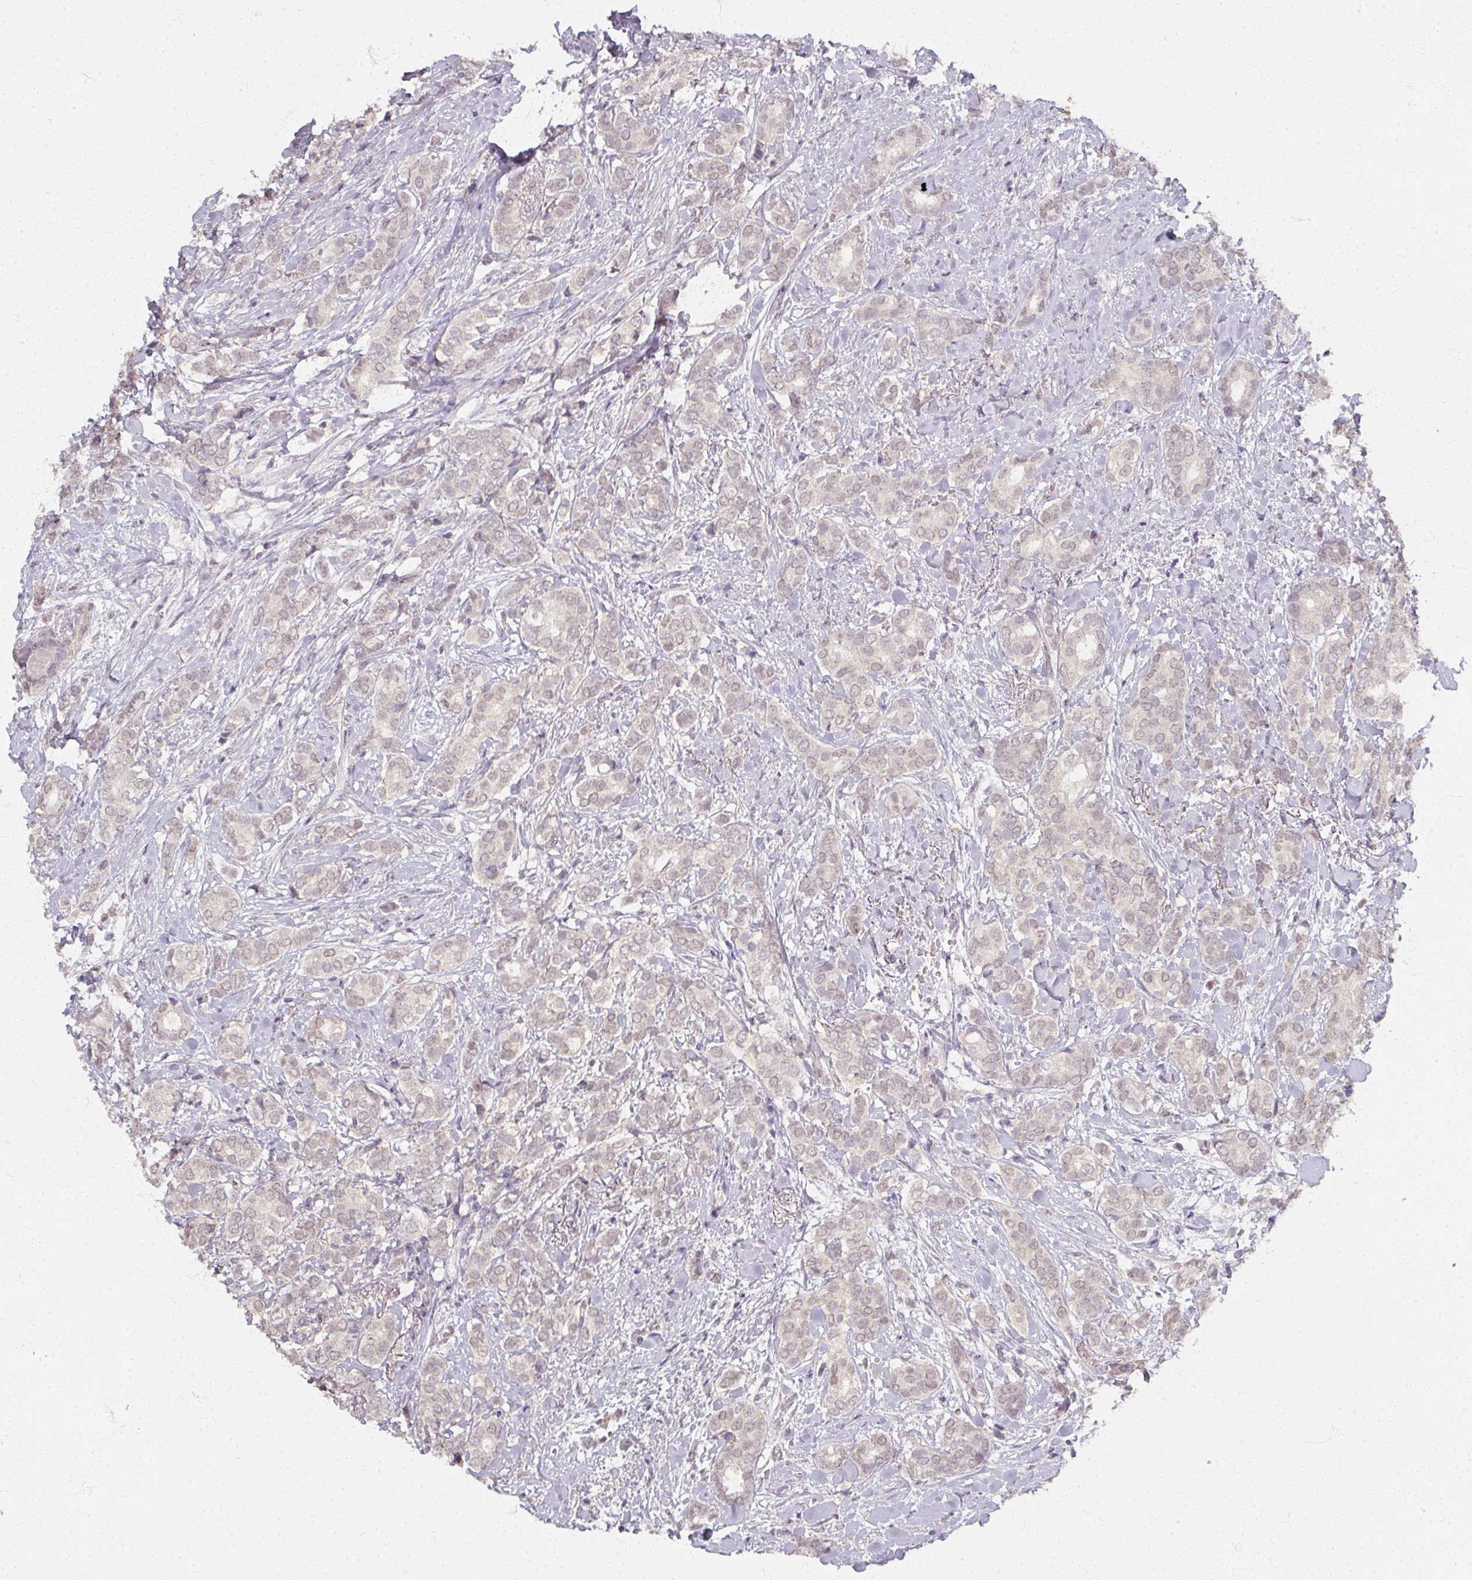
{"staining": {"intensity": "negative", "quantity": "none", "location": "none"}, "tissue": "breast cancer", "cell_type": "Tumor cells", "image_type": "cancer", "snomed": [{"axis": "morphology", "description": "Duct carcinoma"}, {"axis": "topography", "description": "Breast"}], "caption": "DAB immunohistochemical staining of breast cancer exhibits no significant staining in tumor cells.", "gene": "SOX11", "patient": {"sex": "female", "age": 73}}